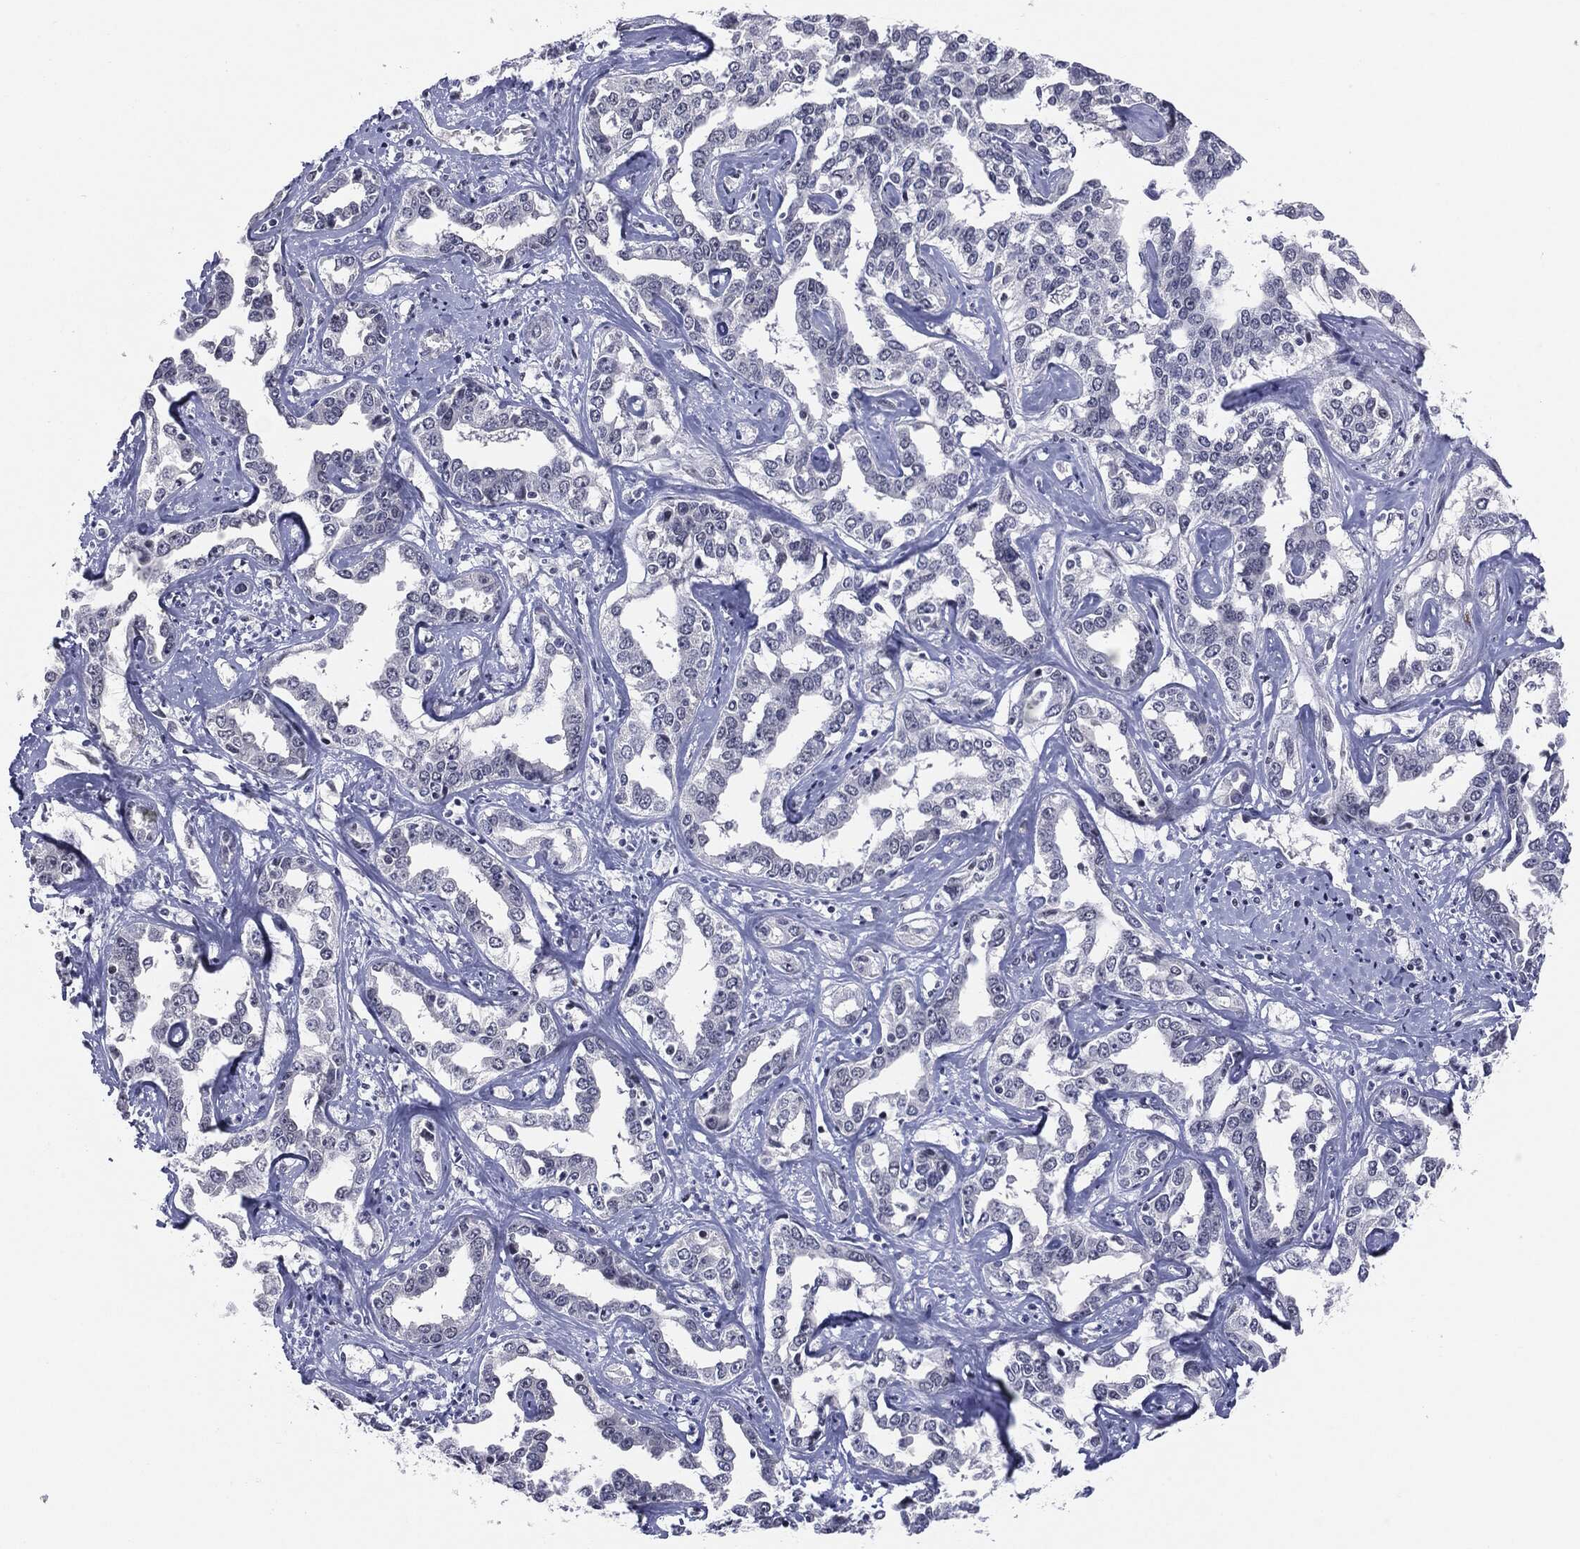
{"staining": {"intensity": "negative", "quantity": "none", "location": "none"}, "tissue": "liver cancer", "cell_type": "Tumor cells", "image_type": "cancer", "snomed": [{"axis": "morphology", "description": "Cholangiocarcinoma"}, {"axis": "topography", "description": "Liver"}], "caption": "IHC image of human liver cancer (cholangiocarcinoma) stained for a protein (brown), which displays no positivity in tumor cells.", "gene": "SLC5A5", "patient": {"sex": "male", "age": 59}}